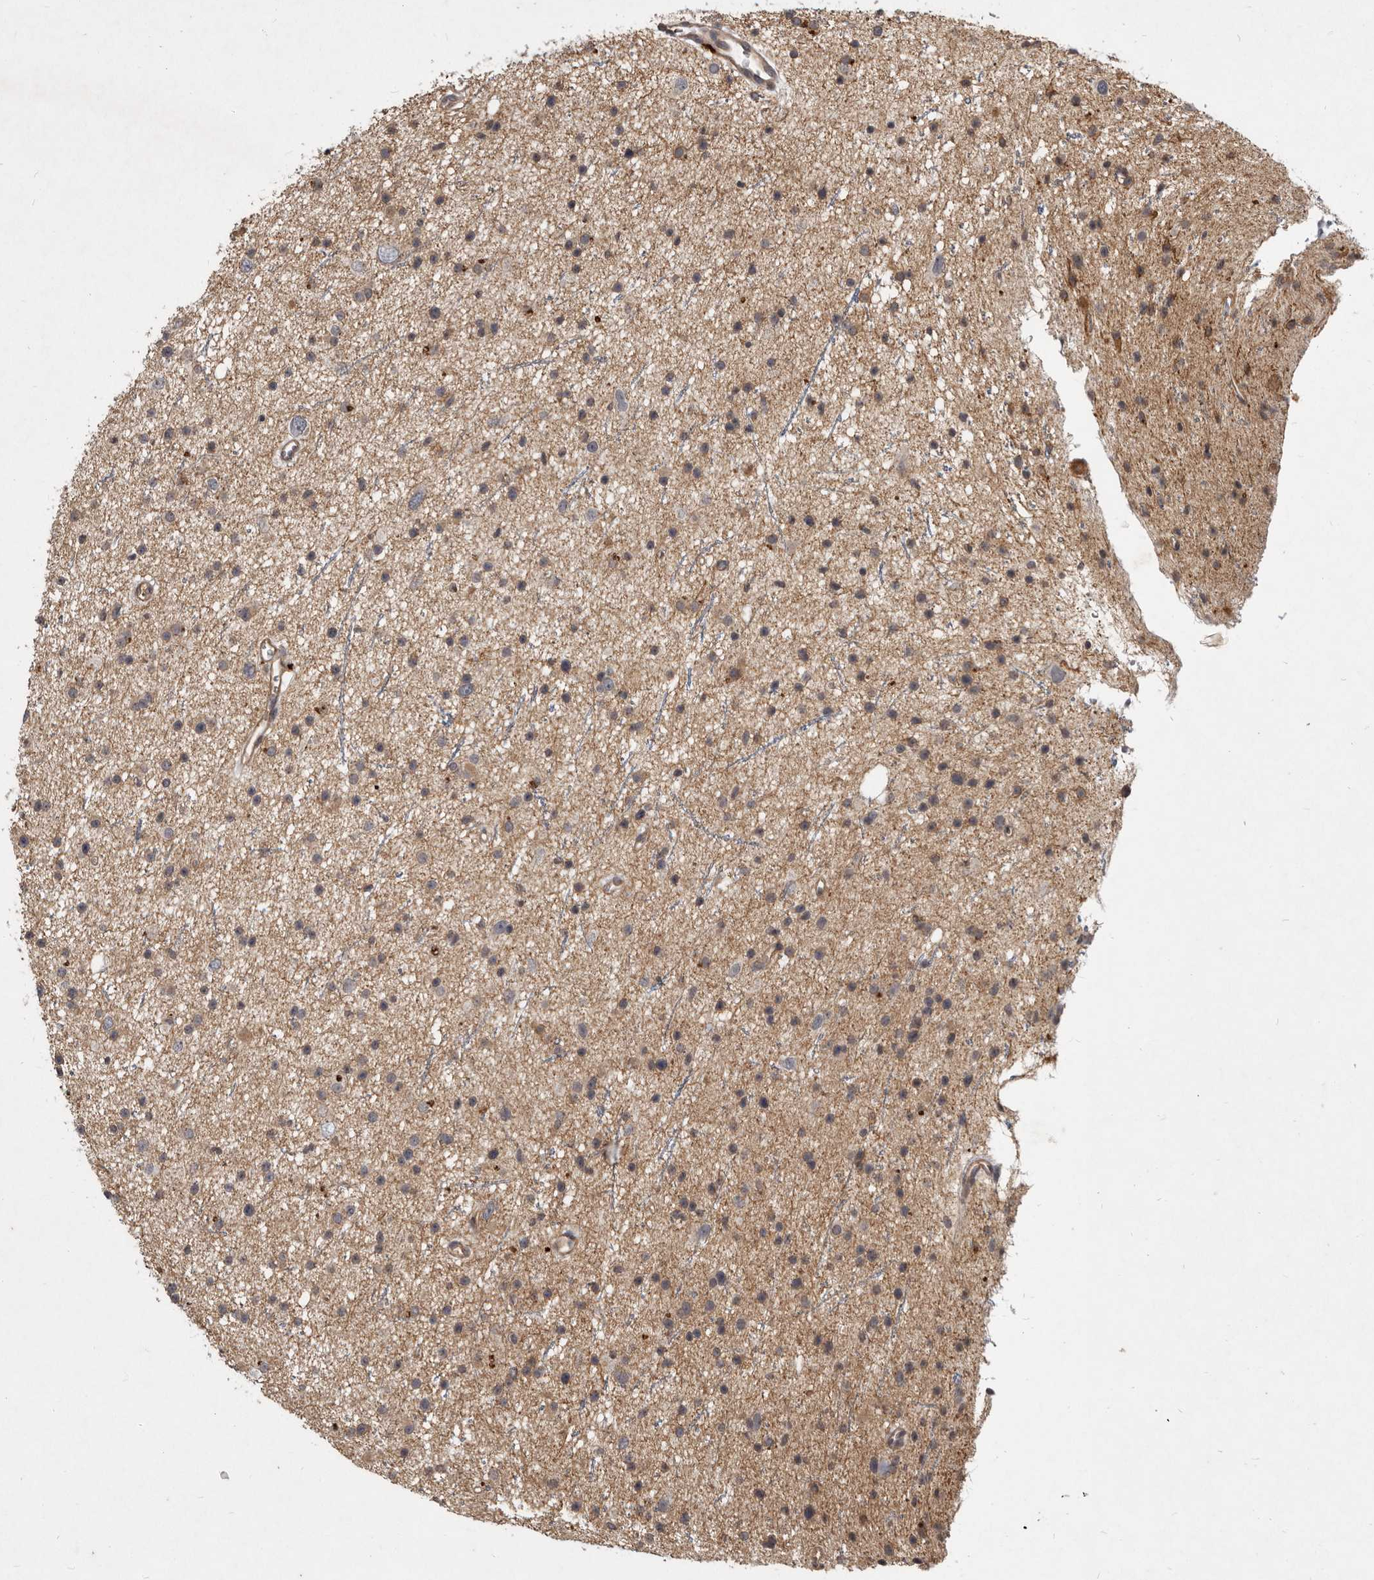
{"staining": {"intensity": "weak", "quantity": "25%-75%", "location": "cytoplasmic/membranous"}, "tissue": "glioma", "cell_type": "Tumor cells", "image_type": "cancer", "snomed": [{"axis": "morphology", "description": "Glioma, malignant, Low grade"}, {"axis": "topography", "description": "Cerebral cortex"}], "caption": "Human glioma stained with a brown dye demonstrates weak cytoplasmic/membranous positive positivity in about 25%-75% of tumor cells.", "gene": "DNAJC28", "patient": {"sex": "female", "age": 39}}